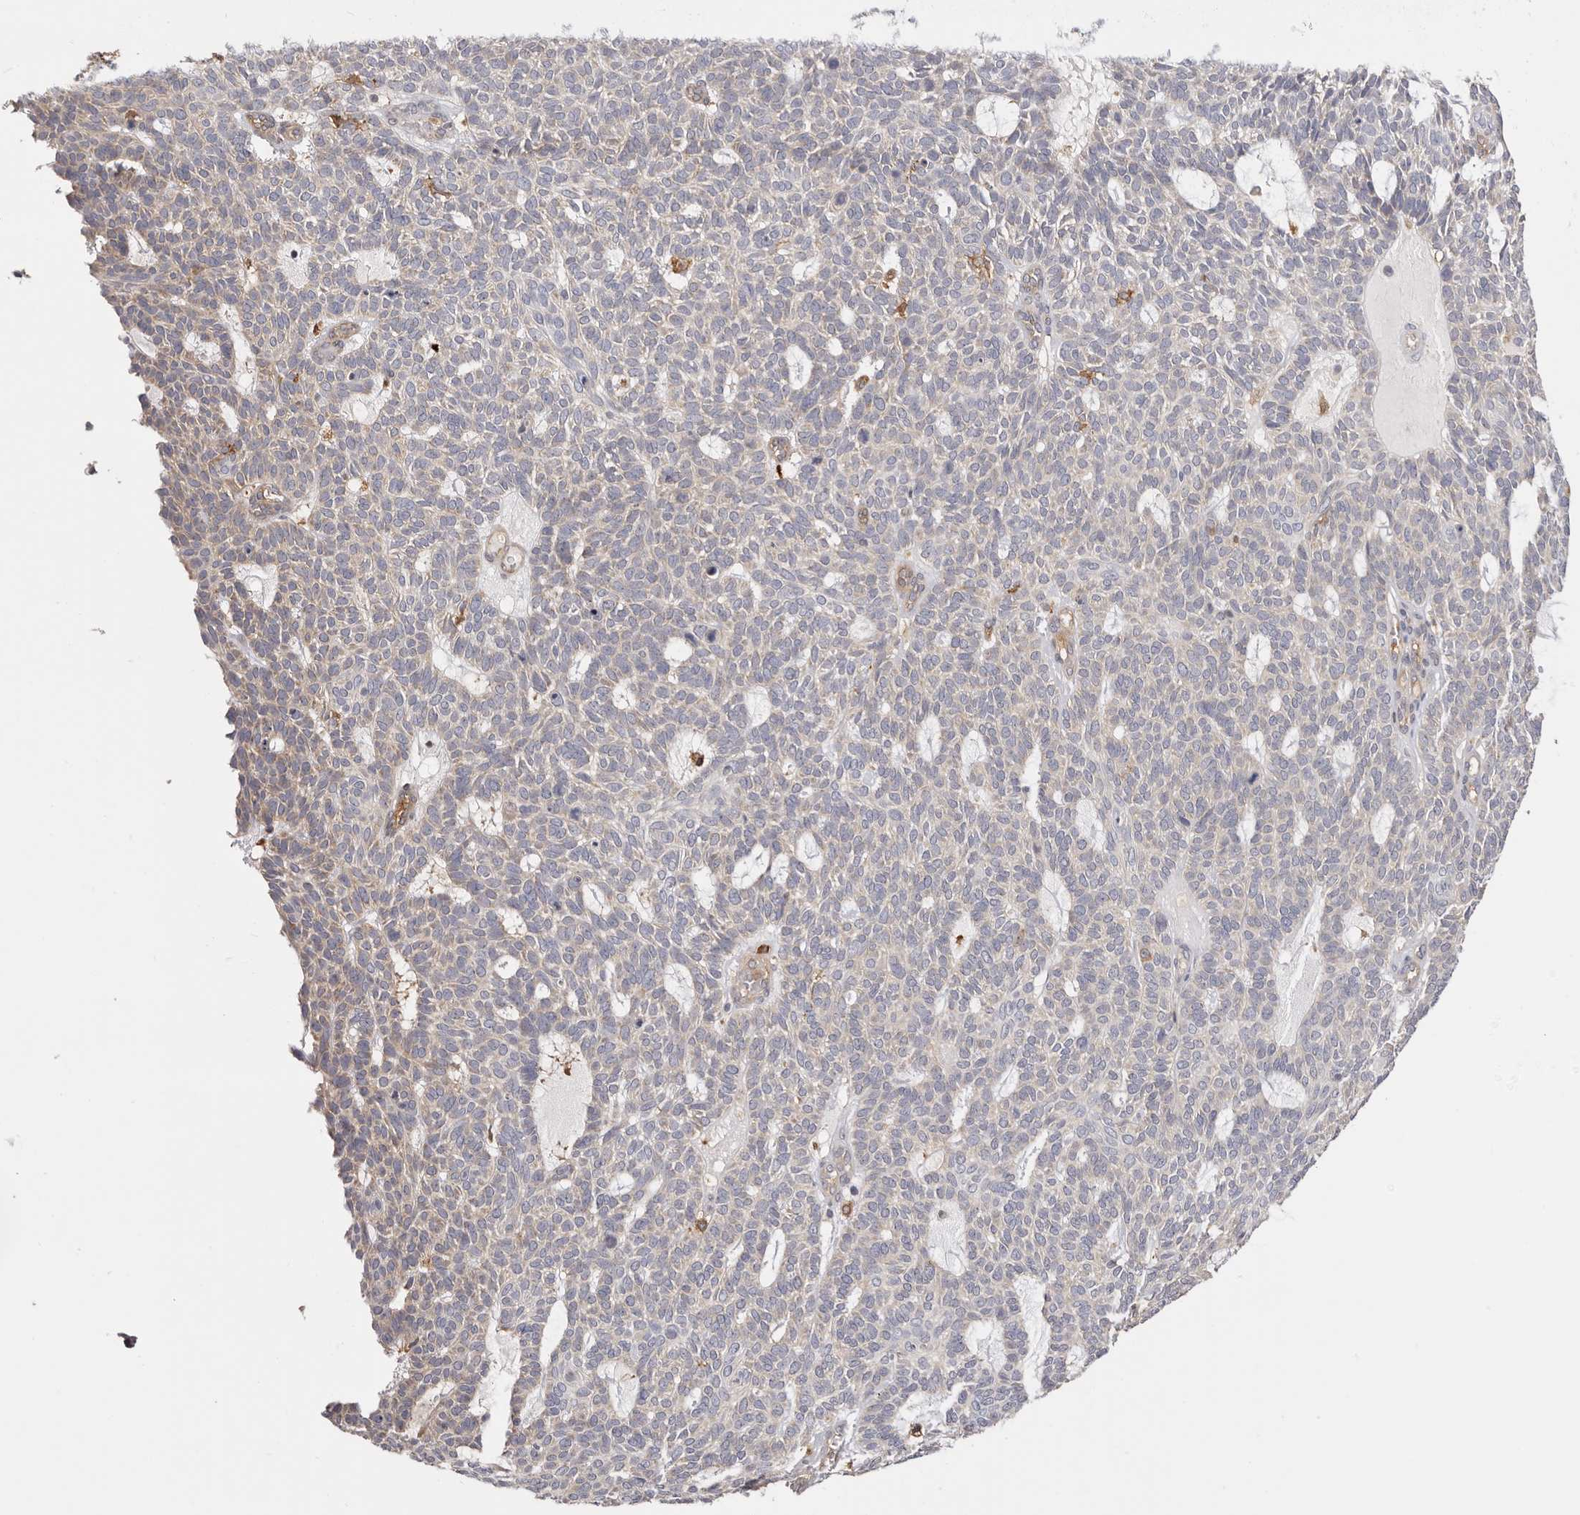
{"staining": {"intensity": "negative", "quantity": "none", "location": "none"}, "tissue": "skin cancer", "cell_type": "Tumor cells", "image_type": "cancer", "snomed": [{"axis": "morphology", "description": "Squamous cell carcinoma, NOS"}, {"axis": "topography", "description": "Skin"}], "caption": "High power microscopy image of an IHC micrograph of skin cancer (squamous cell carcinoma), revealing no significant expression in tumor cells.", "gene": "LAP3", "patient": {"sex": "female", "age": 90}}